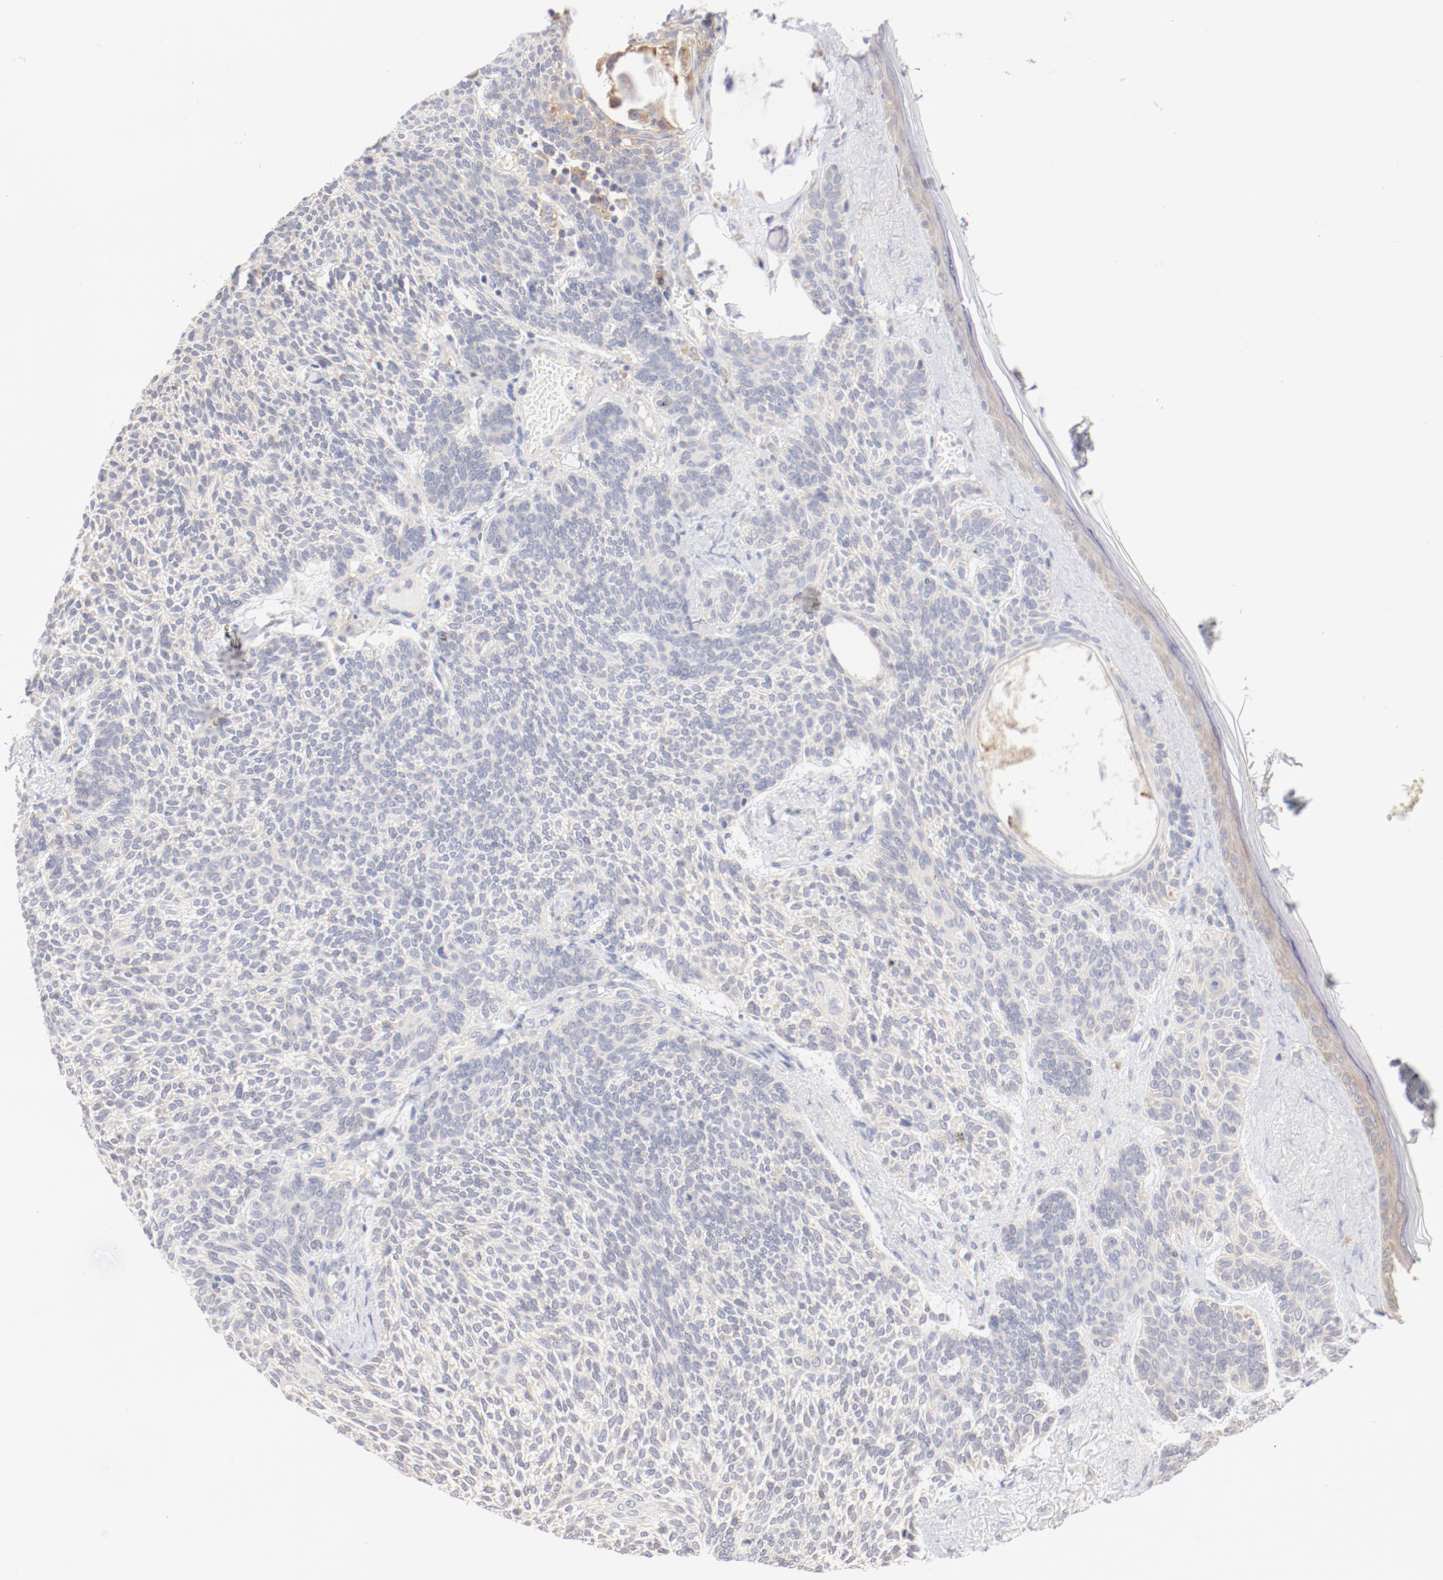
{"staining": {"intensity": "negative", "quantity": "none", "location": "none"}, "tissue": "skin cancer", "cell_type": "Tumor cells", "image_type": "cancer", "snomed": [{"axis": "morphology", "description": "Normal tissue, NOS"}, {"axis": "morphology", "description": "Basal cell carcinoma"}, {"axis": "topography", "description": "Skin"}], "caption": "Tumor cells are negative for brown protein staining in skin basal cell carcinoma.", "gene": "SETD3", "patient": {"sex": "female", "age": 70}}